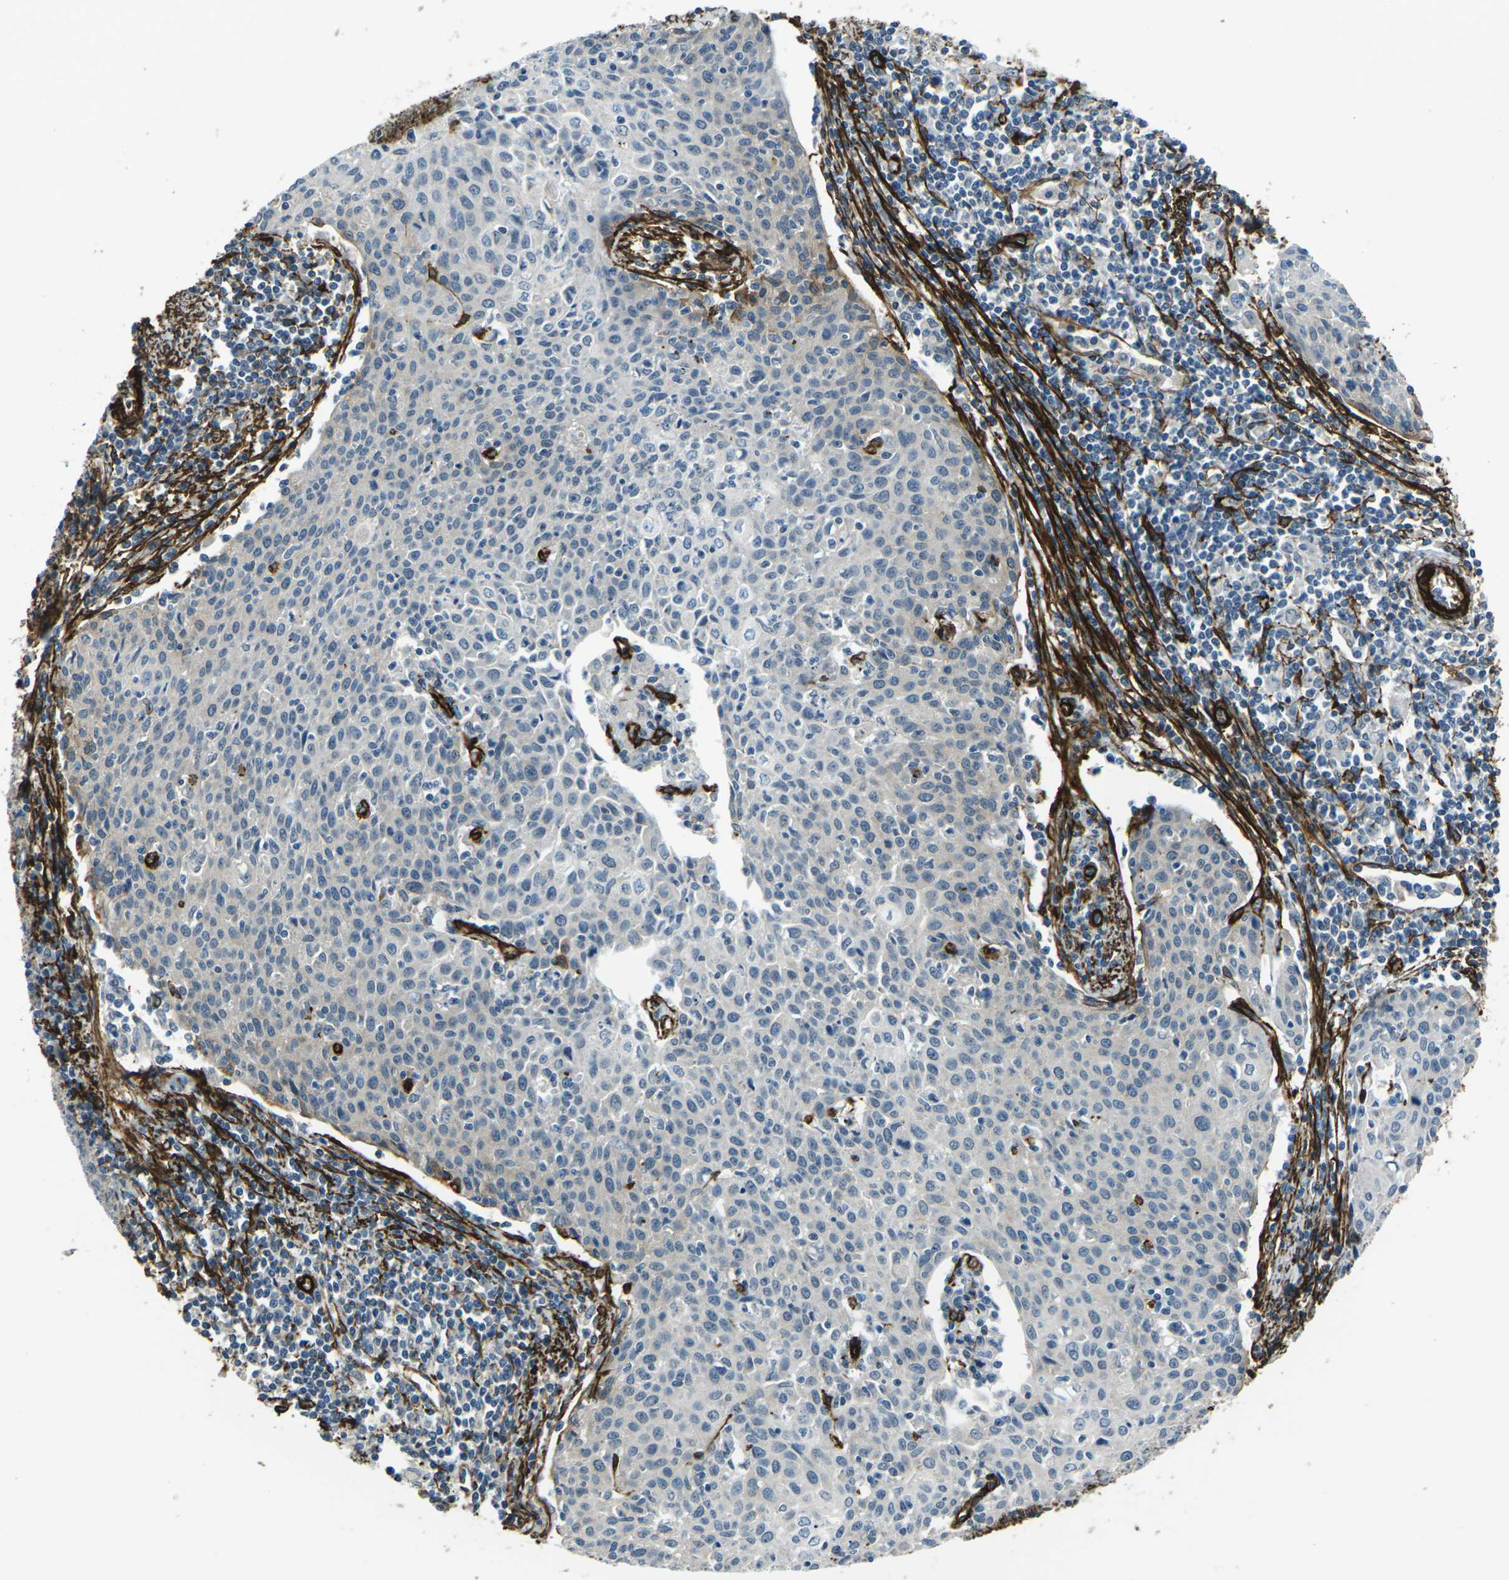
{"staining": {"intensity": "negative", "quantity": "none", "location": "none"}, "tissue": "cervical cancer", "cell_type": "Tumor cells", "image_type": "cancer", "snomed": [{"axis": "morphology", "description": "Squamous cell carcinoma, NOS"}, {"axis": "topography", "description": "Cervix"}], "caption": "A high-resolution histopathology image shows immunohistochemistry (IHC) staining of cervical squamous cell carcinoma, which demonstrates no significant expression in tumor cells. (DAB immunohistochemistry (IHC) visualized using brightfield microscopy, high magnification).", "gene": "GRAMD1C", "patient": {"sex": "female", "age": 38}}